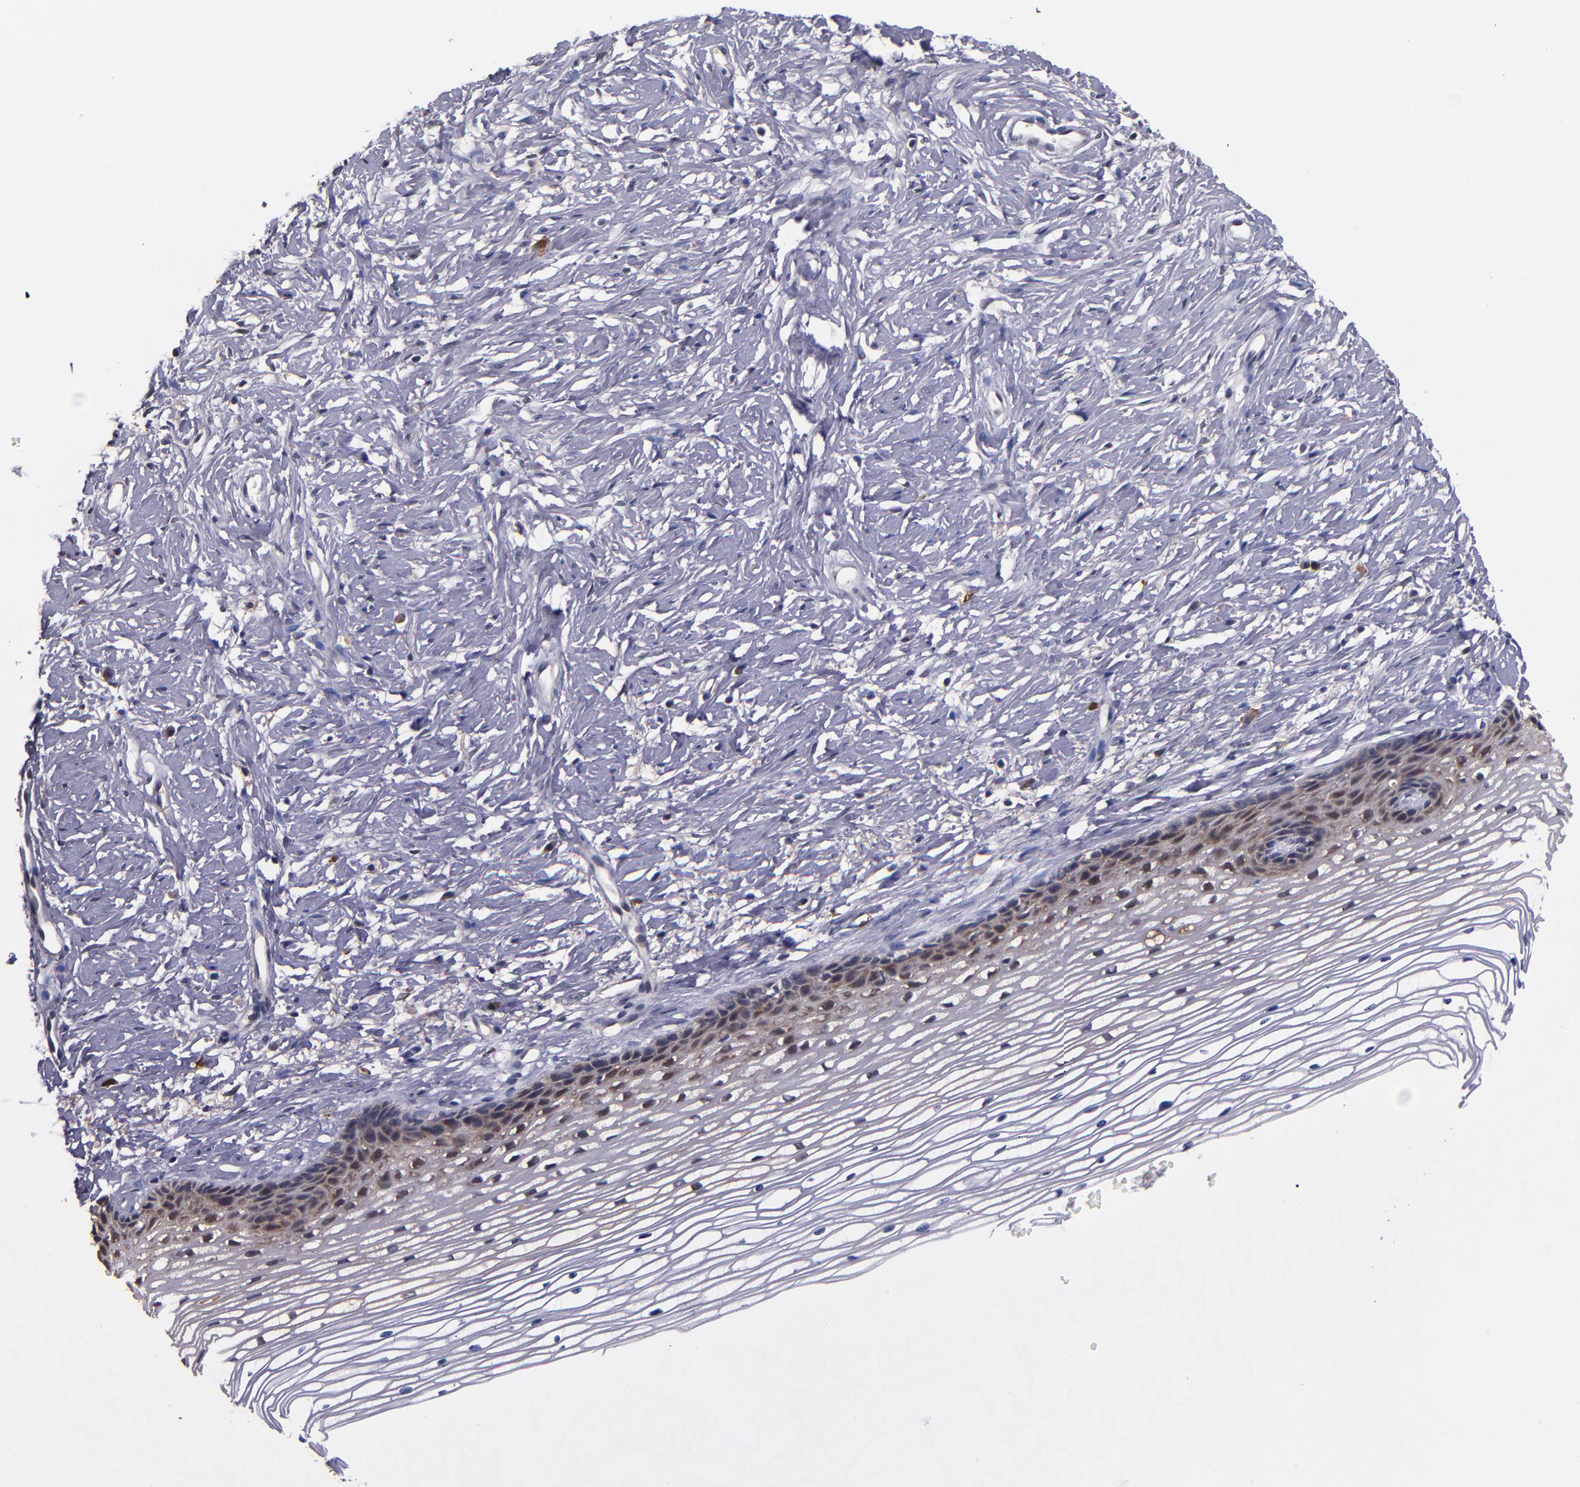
{"staining": {"intensity": "weak", "quantity": ">75%", "location": "cytoplasmic/membranous"}, "tissue": "cervix", "cell_type": "Glandular cells", "image_type": "normal", "snomed": [{"axis": "morphology", "description": "Normal tissue, NOS"}, {"axis": "topography", "description": "Cervix"}], "caption": "Cervix stained with immunohistochemistry (IHC) demonstrates weak cytoplasmic/membranous positivity in approximately >75% of glandular cells. The protein is stained brown, and the nuclei are stained in blue (DAB IHC with brightfield microscopy, high magnification).", "gene": "TTLL12", "patient": {"sex": "female", "age": 77}}